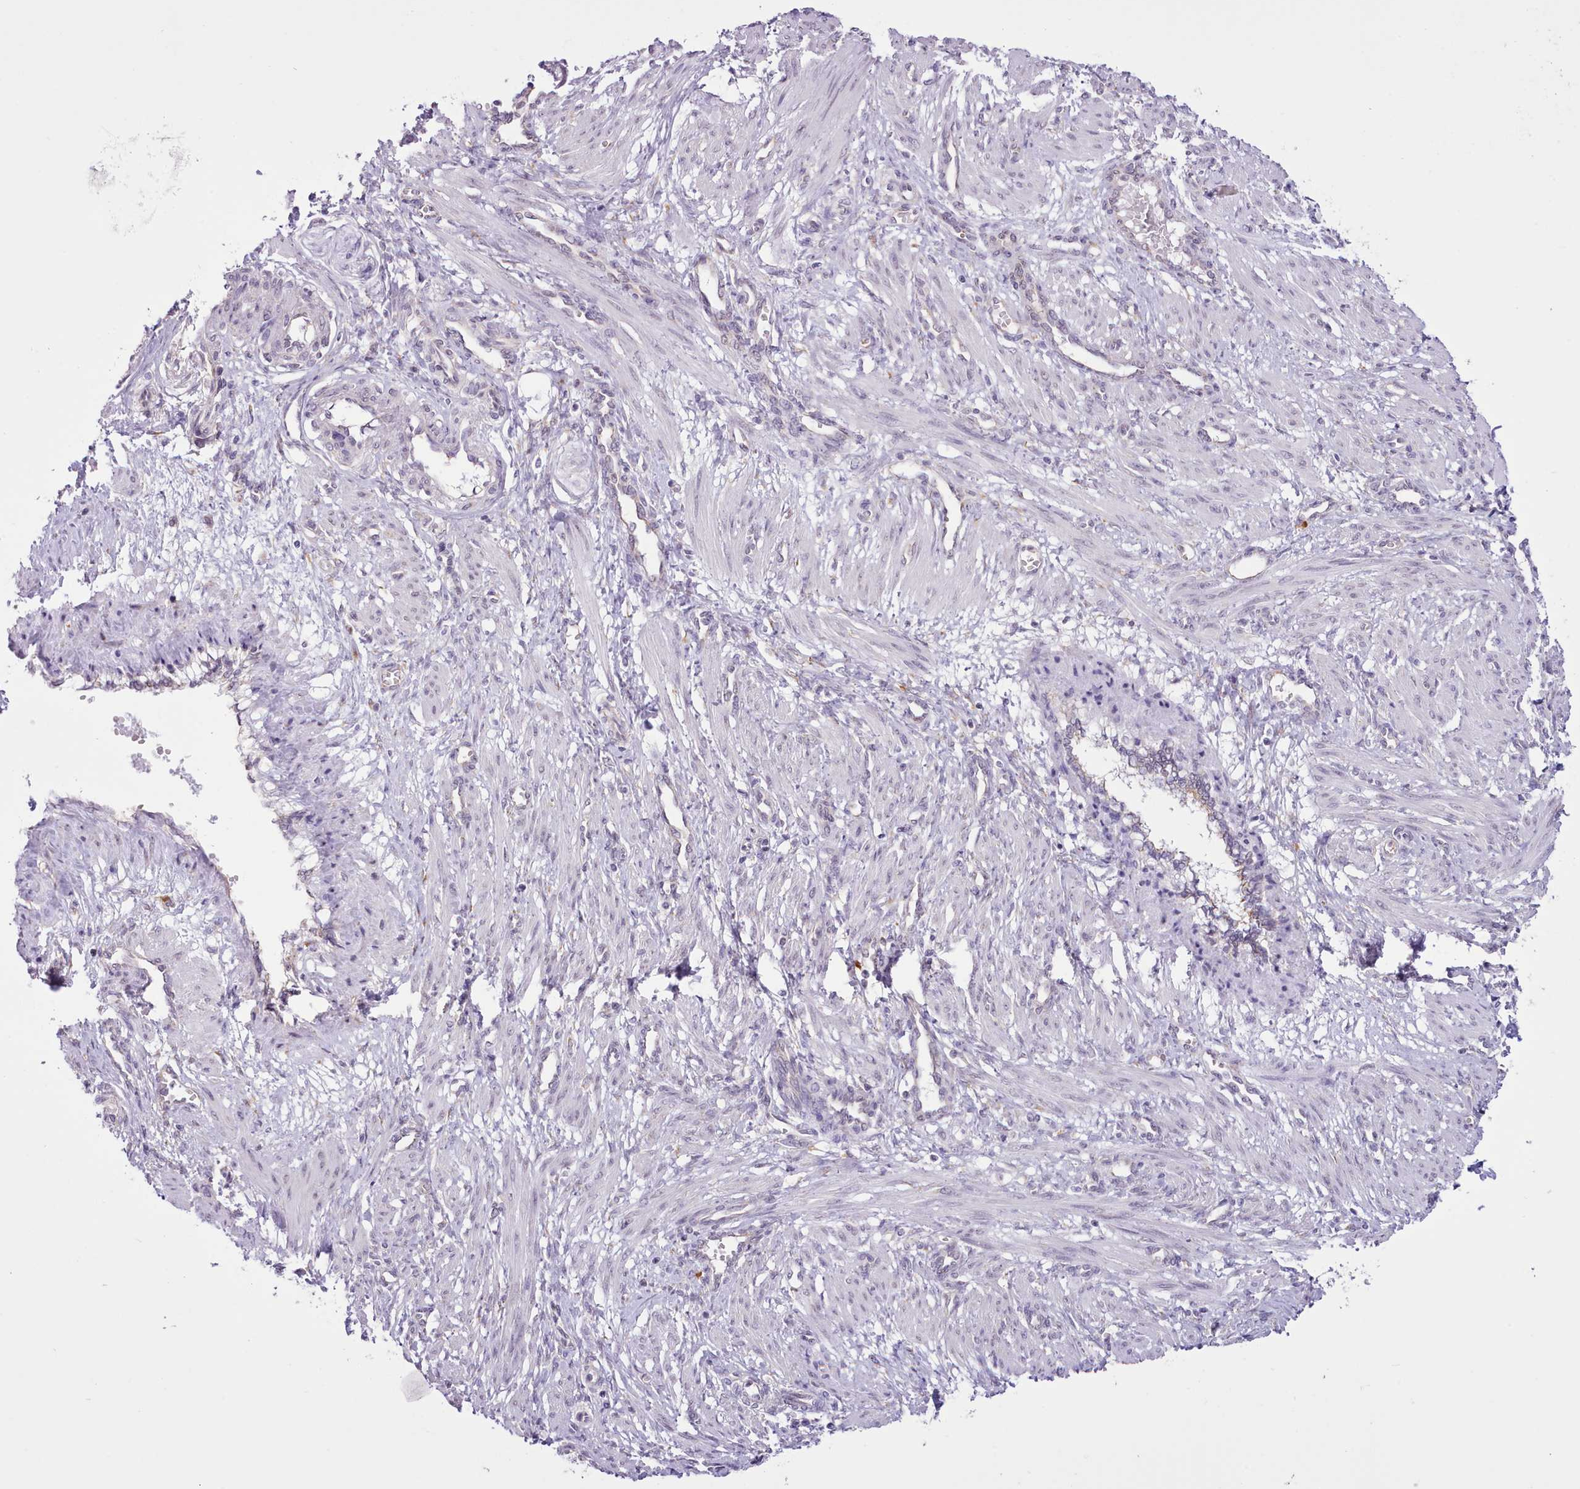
{"staining": {"intensity": "negative", "quantity": "none", "location": "none"}, "tissue": "smooth muscle", "cell_type": "Smooth muscle cells", "image_type": "normal", "snomed": [{"axis": "morphology", "description": "Normal tissue, NOS"}, {"axis": "topography", "description": "Endometrium"}], "caption": "Immunohistochemistry photomicrograph of benign smooth muscle: human smooth muscle stained with DAB (3,3'-diaminobenzidine) exhibits no significant protein expression in smooth muscle cells.", "gene": "SEC61B", "patient": {"sex": "female", "age": 33}}